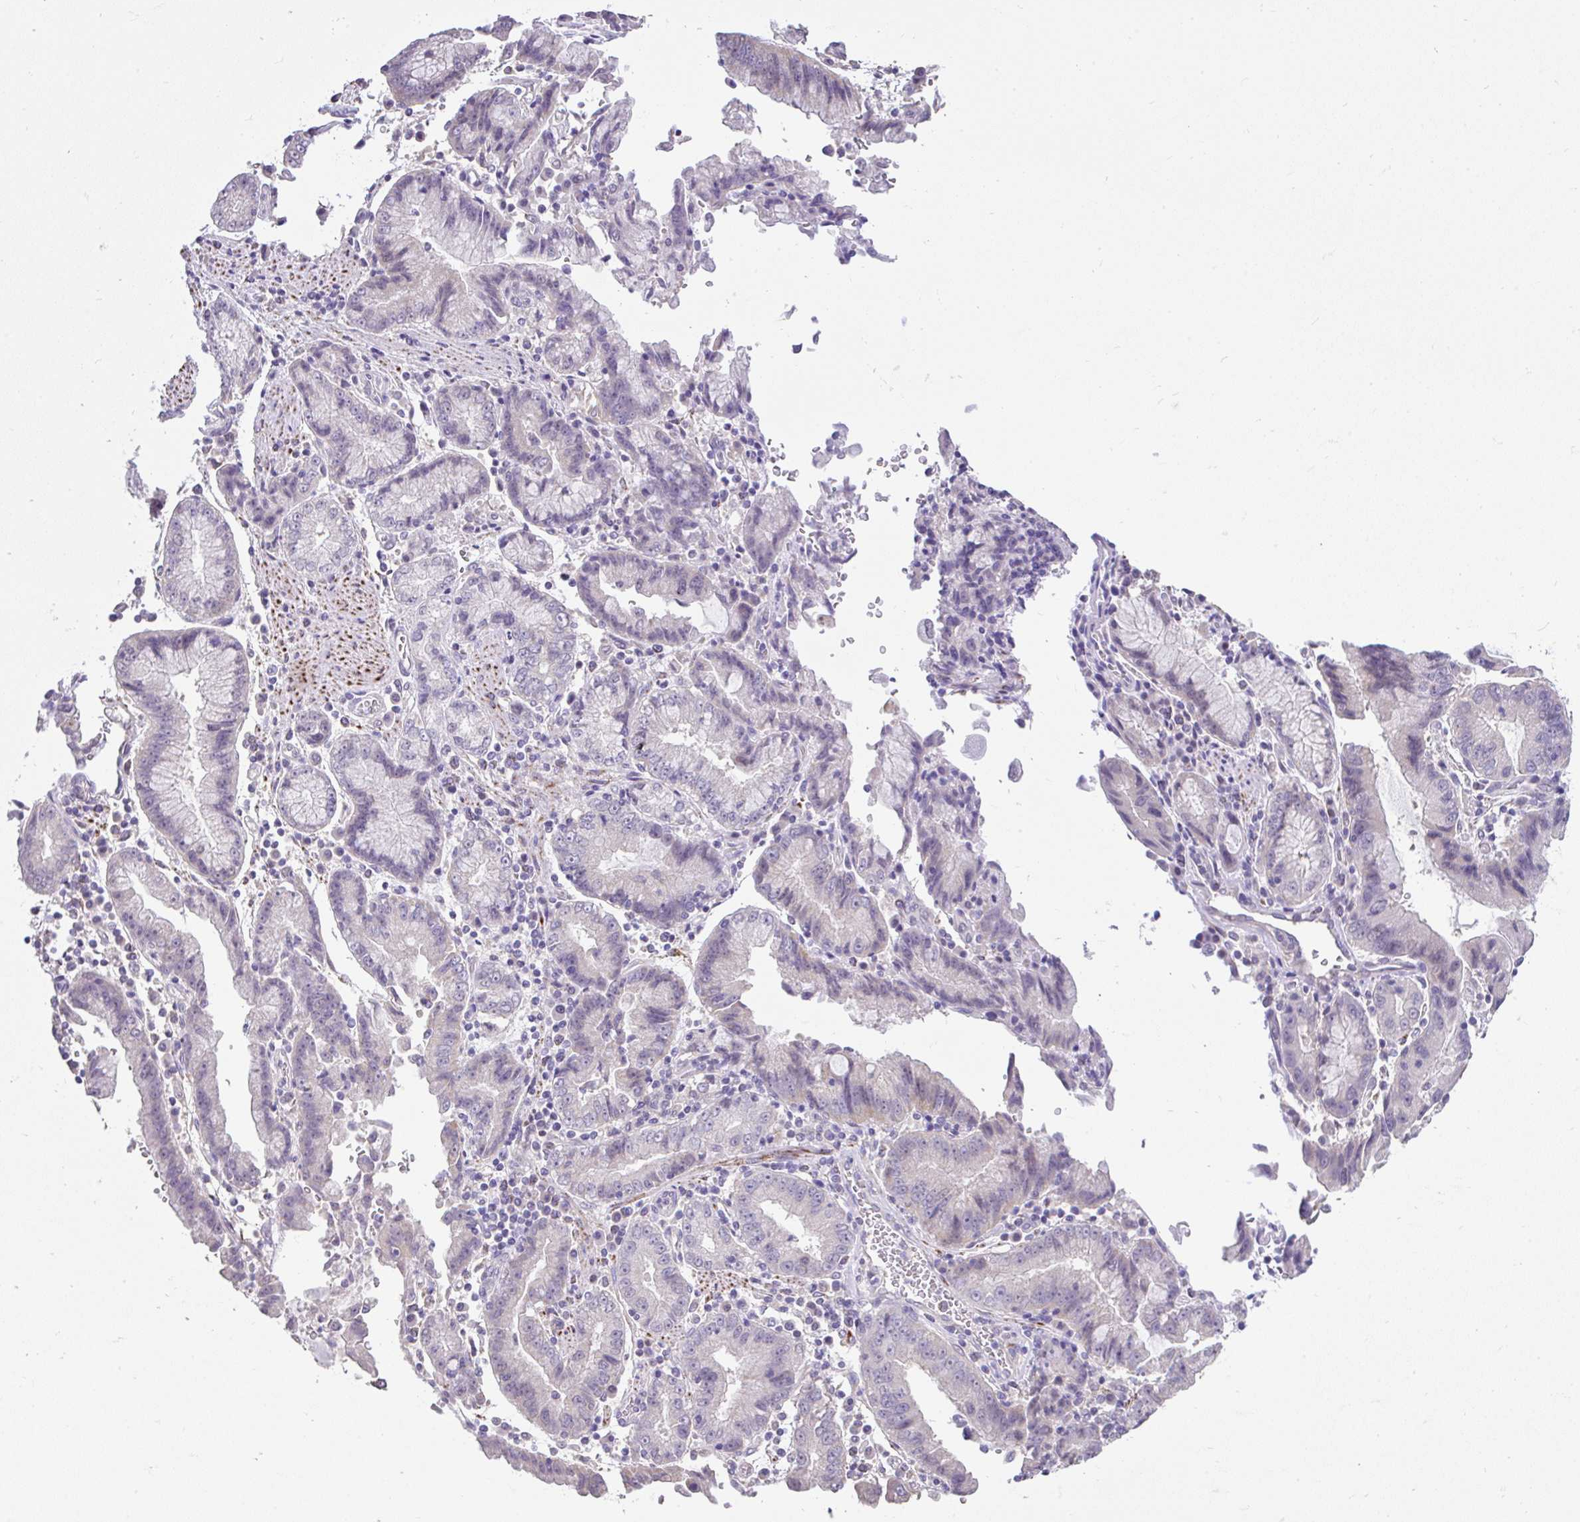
{"staining": {"intensity": "negative", "quantity": "none", "location": "none"}, "tissue": "stomach cancer", "cell_type": "Tumor cells", "image_type": "cancer", "snomed": [{"axis": "morphology", "description": "Adenocarcinoma, NOS"}, {"axis": "topography", "description": "Stomach"}], "caption": "Immunohistochemistry (IHC) image of neoplastic tissue: stomach adenocarcinoma stained with DAB (3,3'-diaminobenzidine) reveals no significant protein expression in tumor cells. (DAB (3,3'-diaminobenzidine) immunohistochemistry with hematoxylin counter stain).", "gene": "CTU1", "patient": {"sex": "male", "age": 62}}